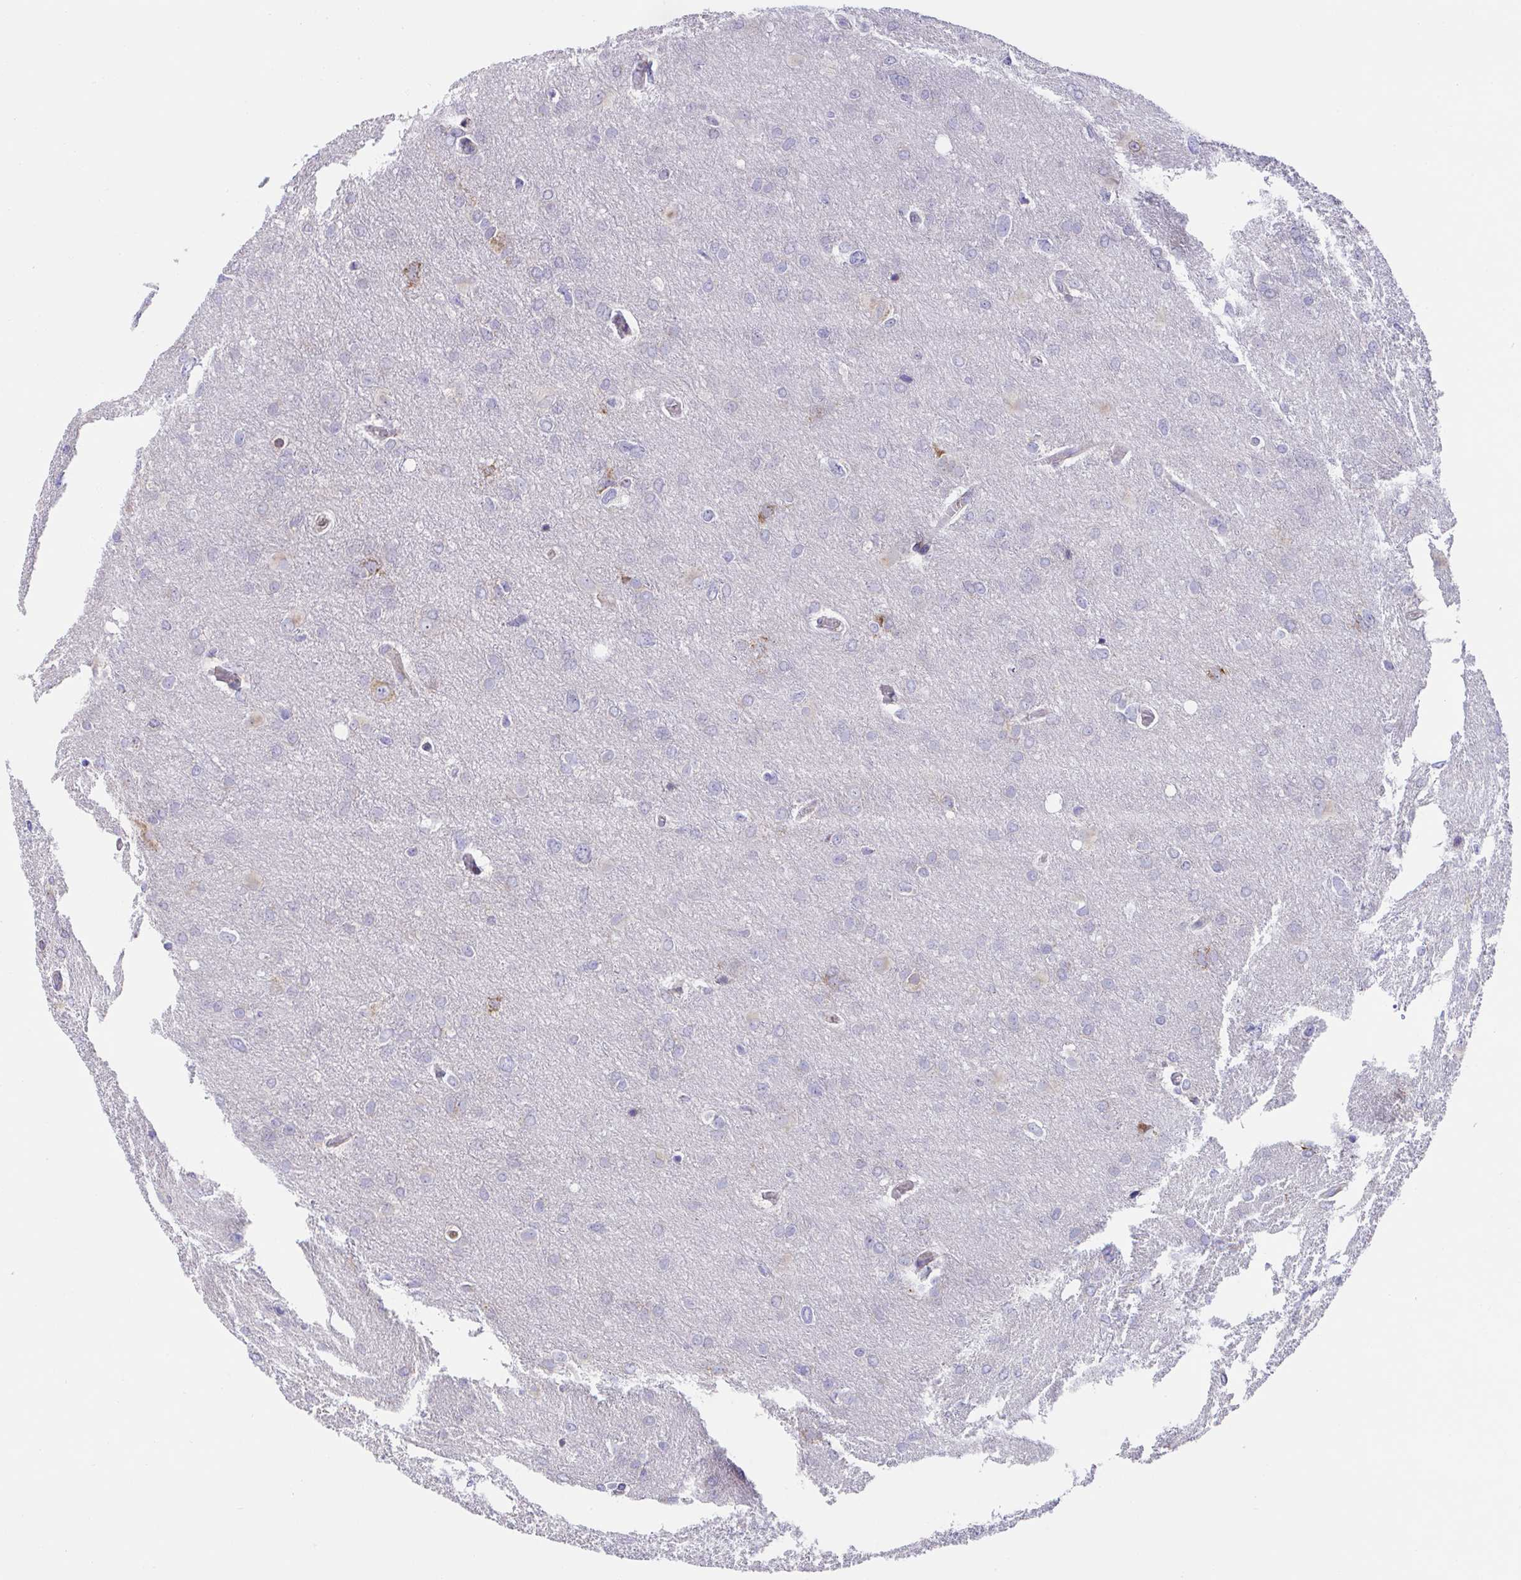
{"staining": {"intensity": "negative", "quantity": "none", "location": "none"}, "tissue": "glioma", "cell_type": "Tumor cells", "image_type": "cancer", "snomed": [{"axis": "morphology", "description": "Glioma, malignant, High grade"}, {"axis": "topography", "description": "Brain"}], "caption": "Tumor cells show no significant expression in malignant high-grade glioma.", "gene": "MIA3", "patient": {"sex": "male", "age": 53}}